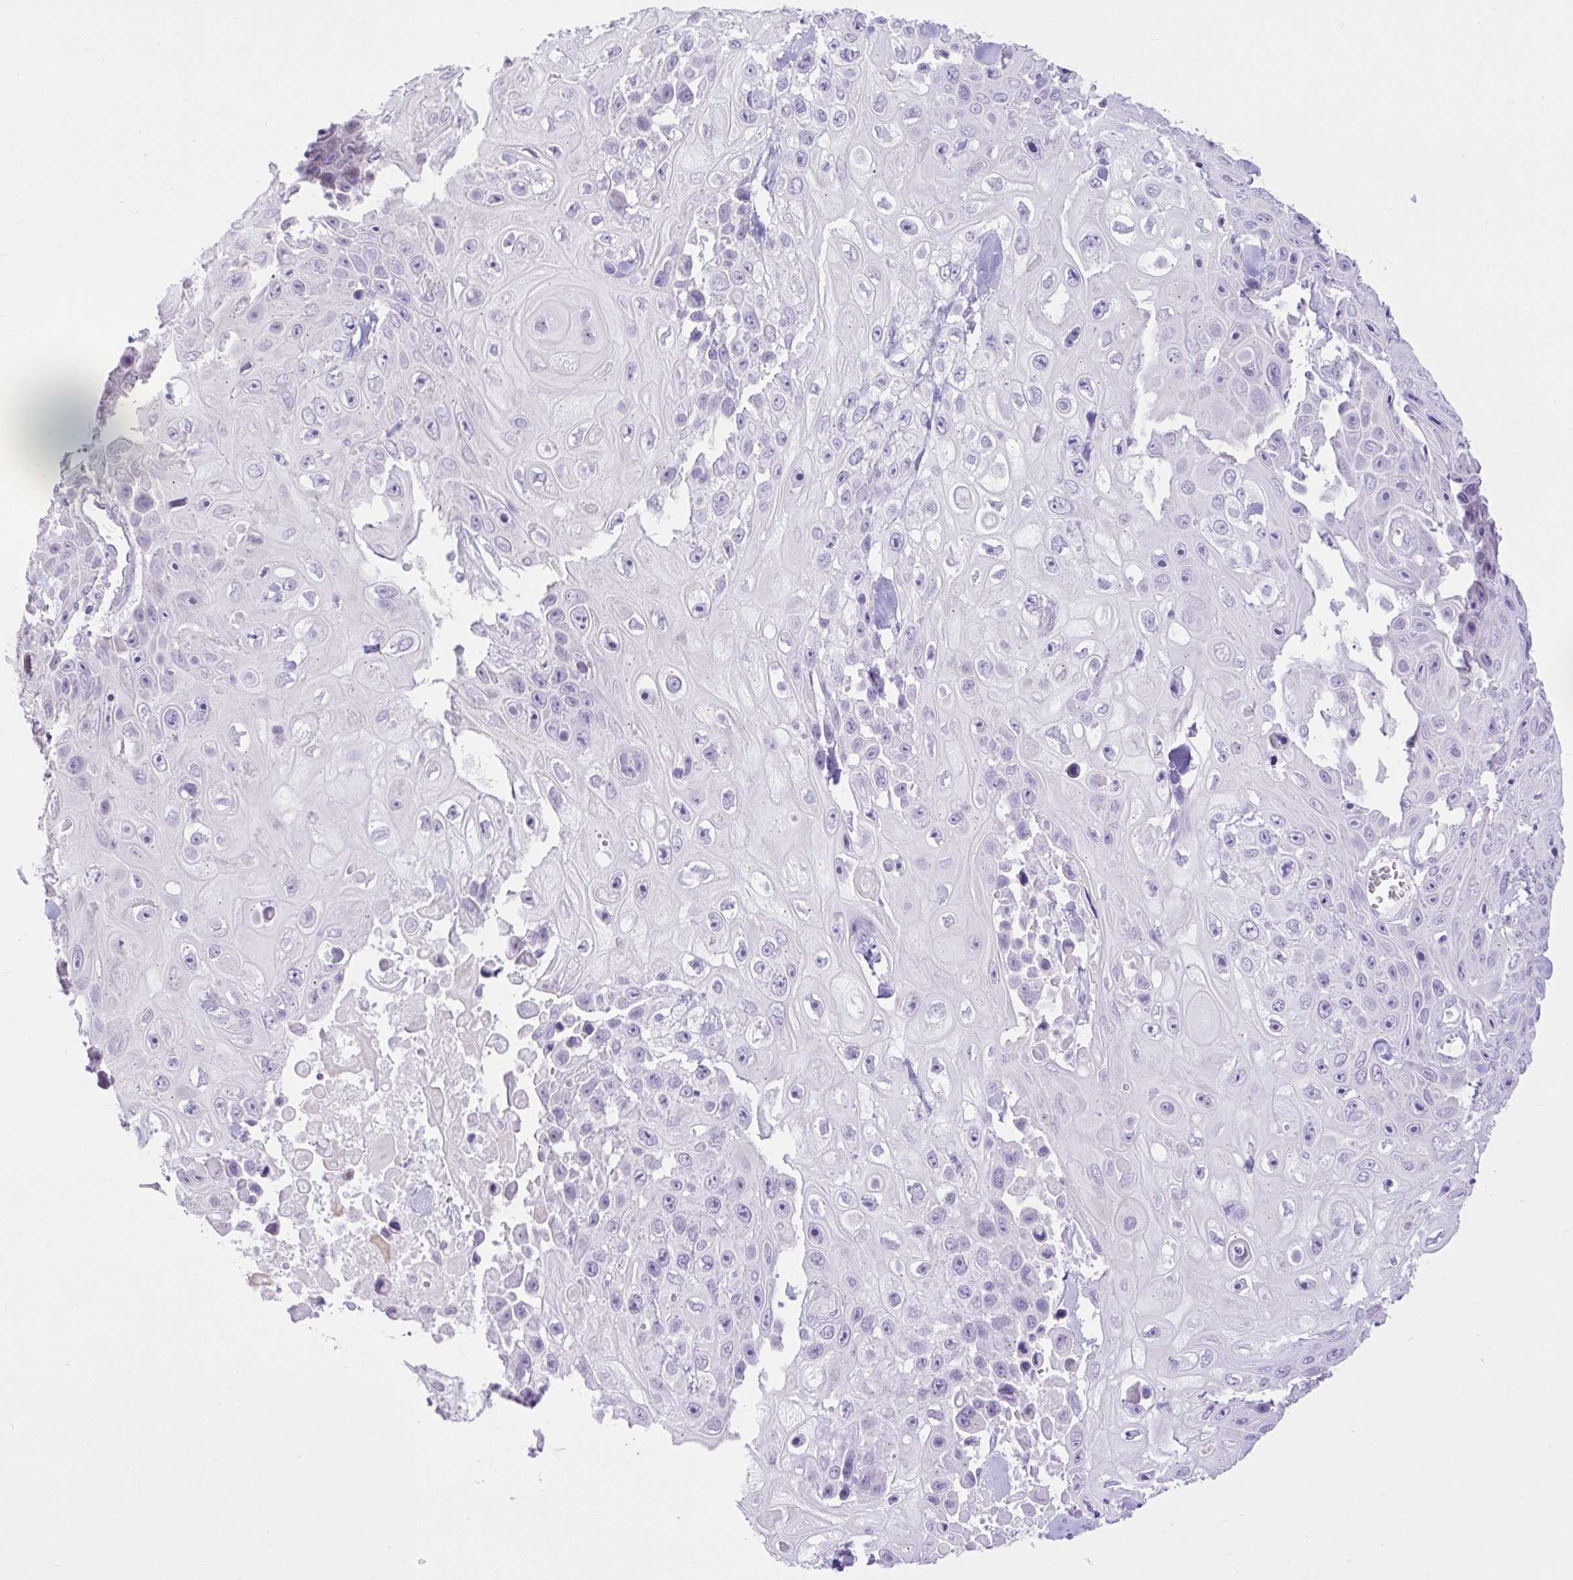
{"staining": {"intensity": "negative", "quantity": "none", "location": "none"}, "tissue": "skin cancer", "cell_type": "Tumor cells", "image_type": "cancer", "snomed": [{"axis": "morphology", "description": "Squamous cell carcinoma, NOS"}, {"axis": "topography", "description": "Skin"}], "caption": "Human skin cancer (squamous cell carcinoma) stained for a protein using immunohistochemistry (IHC) reveals no positivity in tumor cells.", "gene": "REEP1", "patient": {"sex": "male", "age": 82}}